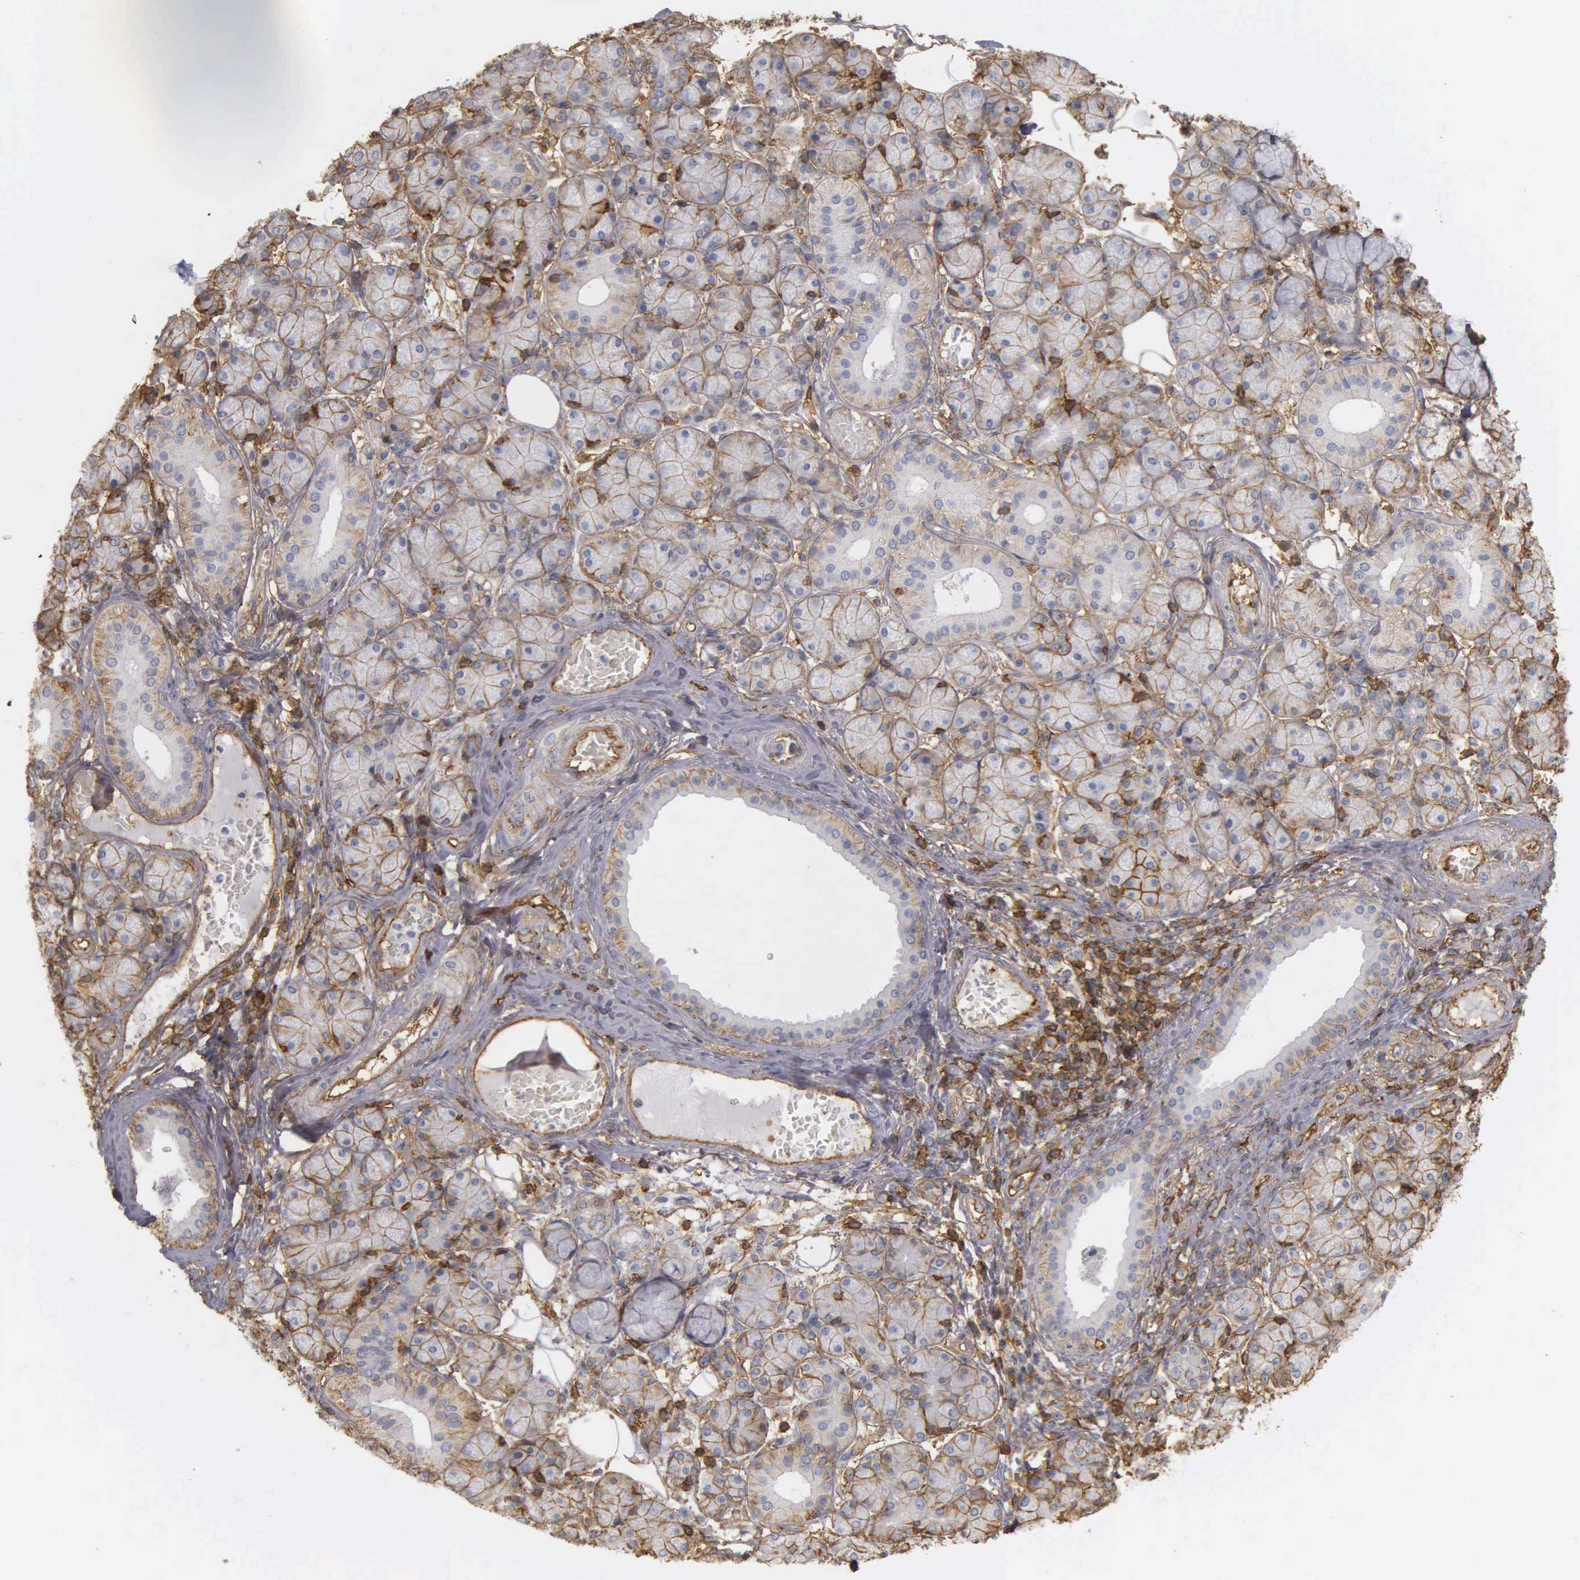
{"staining": {"intensity": "moderate", "quantity": ">75%", "location": "cytoplasmic/membranous"}, "tissue": "salivary gland", "cell_type": "Glandular cells", "image_type": "normal", "snomed": [{"axis": "morphology", "description": "Normal tissue, NOS"}, {"axis": "topography", "description": "Salivary gland"}], "caption": "Immunohistochemical staining of benign salivary gland exhibits >75% levels of moderate cytoplasmic/membranous protein staining in about >75% of glandular cells. The staining was performed using DAB (3,3'-diaminobenzidine), with brown indicating positive protein expression. Nuclei are stained blue with hematoxylin.", "gene": "CD99", "patient": {"sex": "male", "age": 54}}